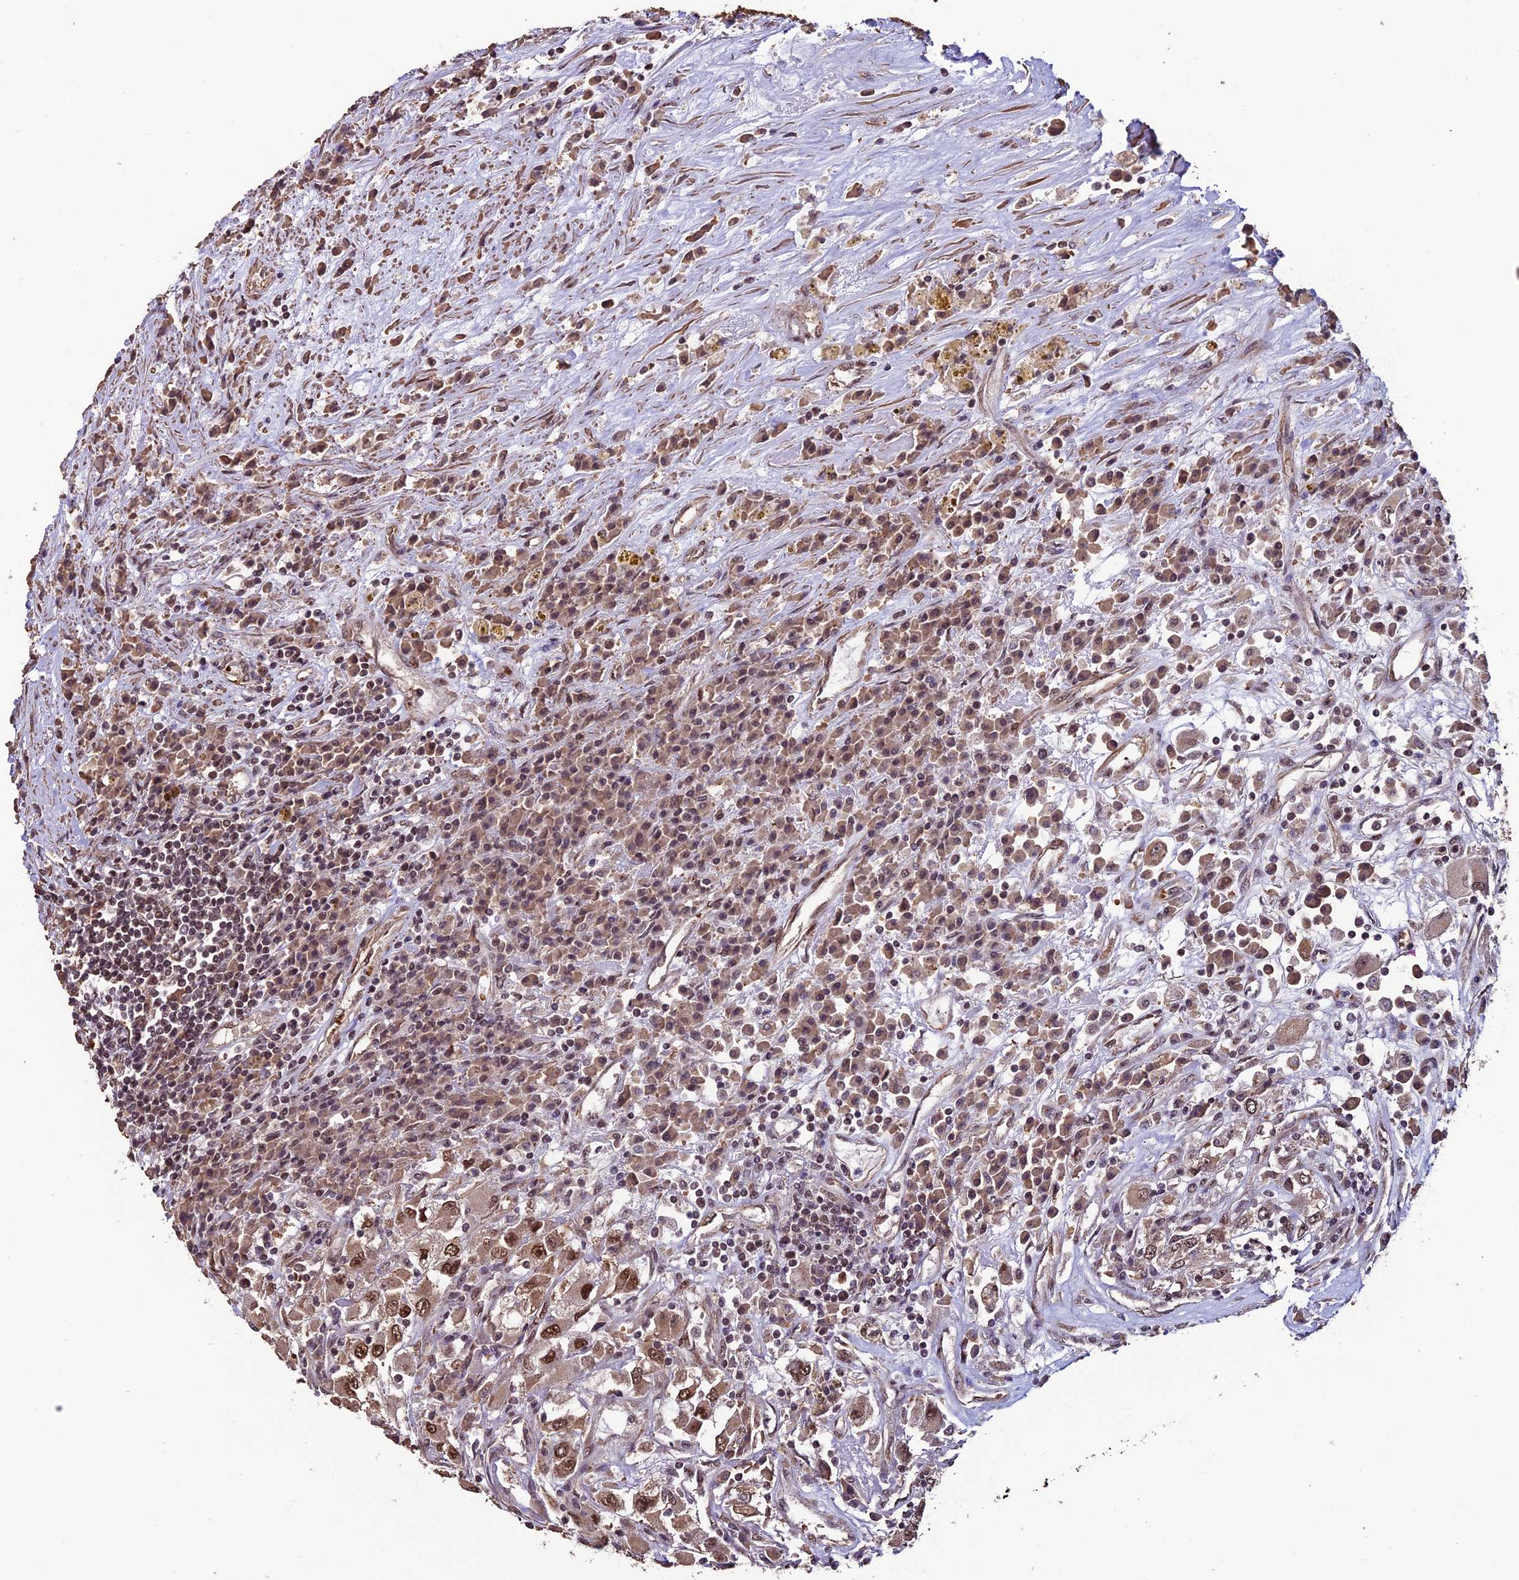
{"staining": {"intensity": "moderate", "quantity": ">75%", "location": "cytoplasmic/membranous,nuclear"}, "tissue": "renal cancer", "cell_type": "Tumor cells", "image_type": "cancer", "snomed": [{"axis": "morphology", "description": "Adenocarcinoma, NOS"}, {"axis": "topography", "description": "Kidney"}], "caption": "Renal cancer (adenocarcinoma) stained for a protein (brown) shows moderate cytoplasmic/membranous and nuclear positive expression in about >75% of tumor cells.", "gene": "CABIN1", "patient": {"sex": "female", "age": 52}}